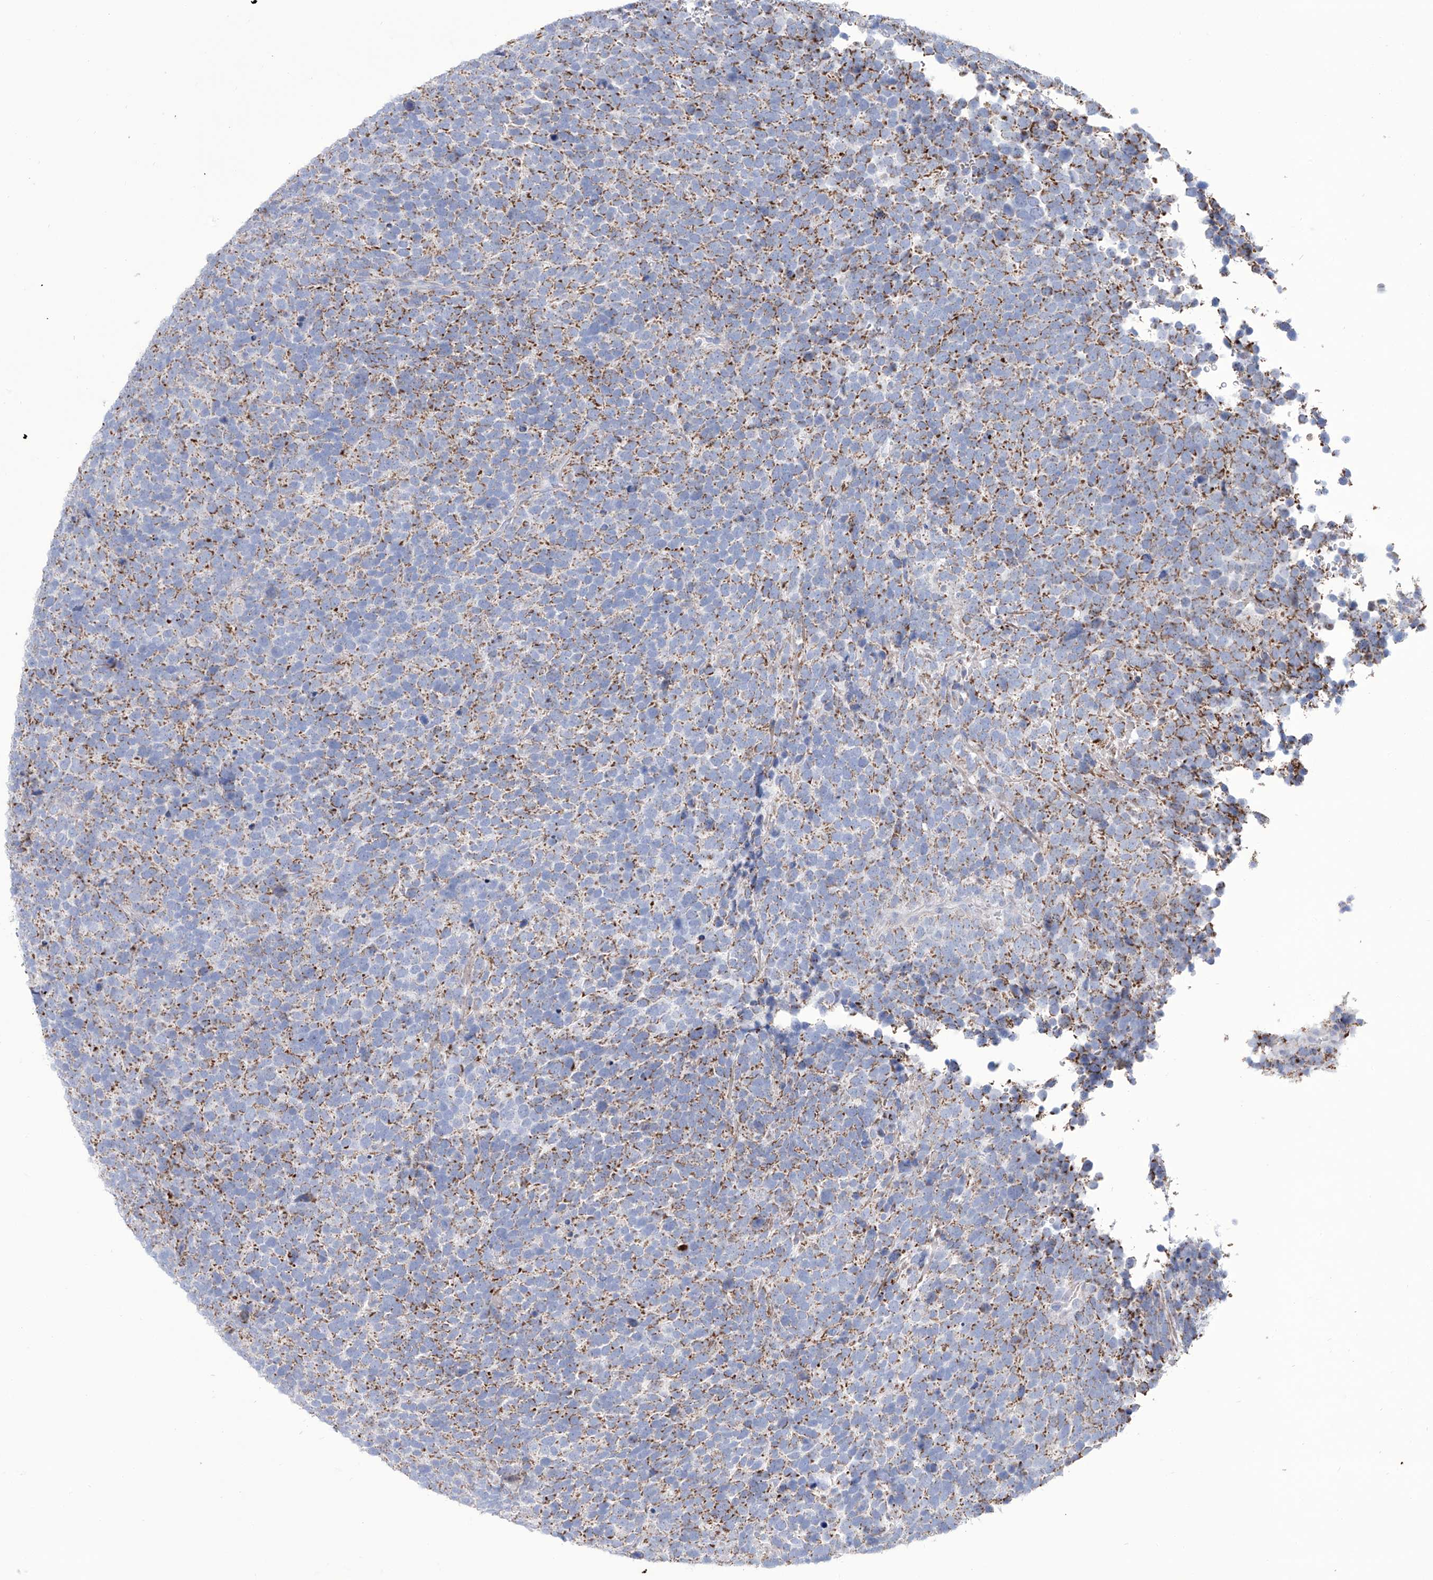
{"staining": {"intensity": "moderate", "quantity": ">75%", "location": "cytoplasmic/membranous"}, "tissue": "urothelial cancer", "cell_type": "Tumor cells", "image_type": "cancer", "snomed": [{"axis": "morphology", "description": "Urothelial carcinoma, High grade"}, {"axis": "topography", "description": "Urinary bladder"}], "caption": "Immunohistochemistry (IHC) histopathology image of neoplastic tissue: urothelial carcinoma (high-grade) stained using immunohistochemistry (IHC) exhibits medium levels of moderate protein expression localized specifically in the cytoplasmic/membranous of tumor cells, appearing as a cytoplasmic/membranous brown color.", "gene": "ALDH6A1", "patient": {"sex": "female", "age": 82}}